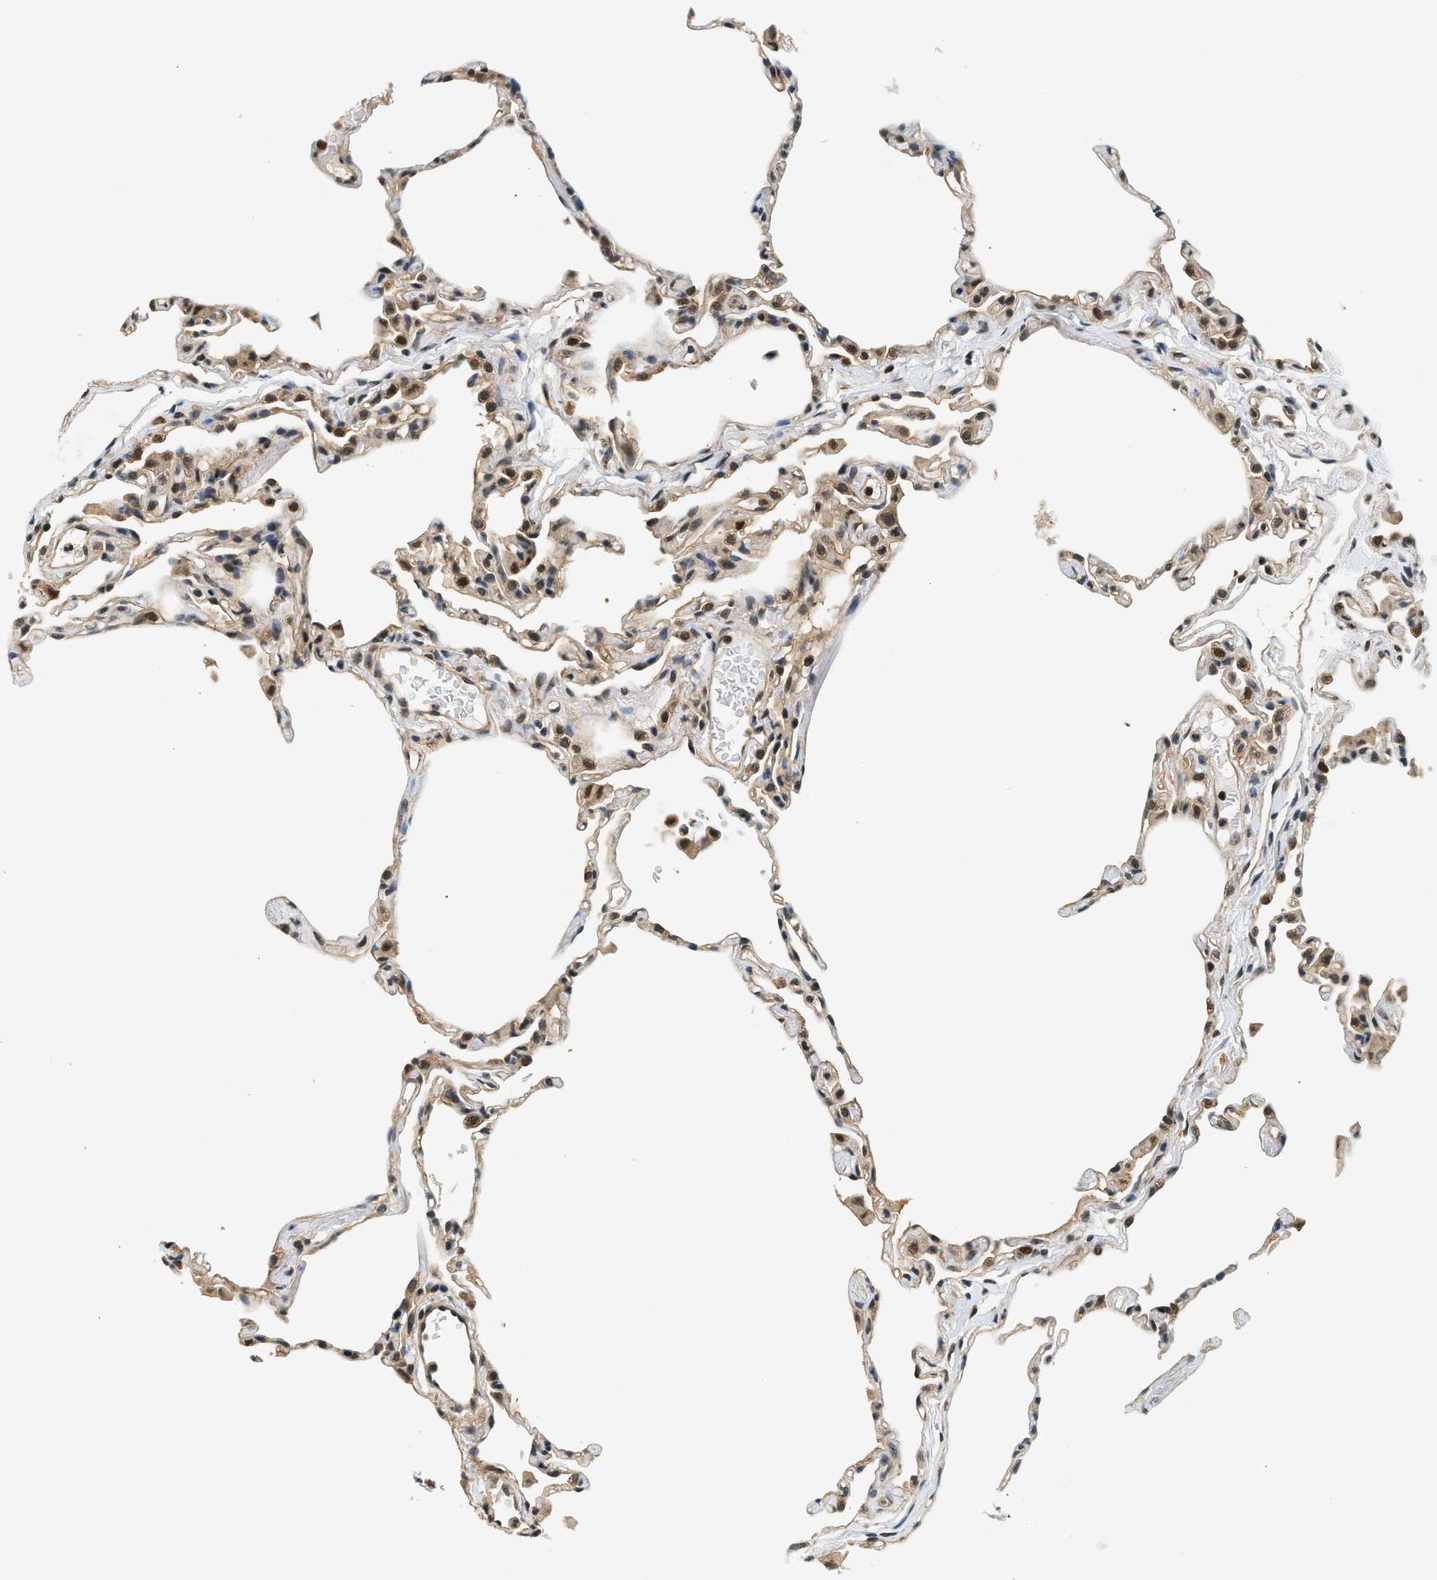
{"staining": {"intensity": "moderate", "quantity": "25%-75%", "location": "cytoplasmic/membranous,nuclear"}, "tissue": "lung", "cell_type": "Alveolar cells", "image_type": "normal", "snomed": [{"axis": "morphology", "description": "Normal tissue, NOS"}, {"axis": "topography", "description": "Lung"}], "caption": "Moderate cytoplasmic/membranous,nuclear expression is present in about 25%-75% of alveolar cells in normal lung.", "gene": "PSMD3", "patient": {"sex": "female", "age": 49}}